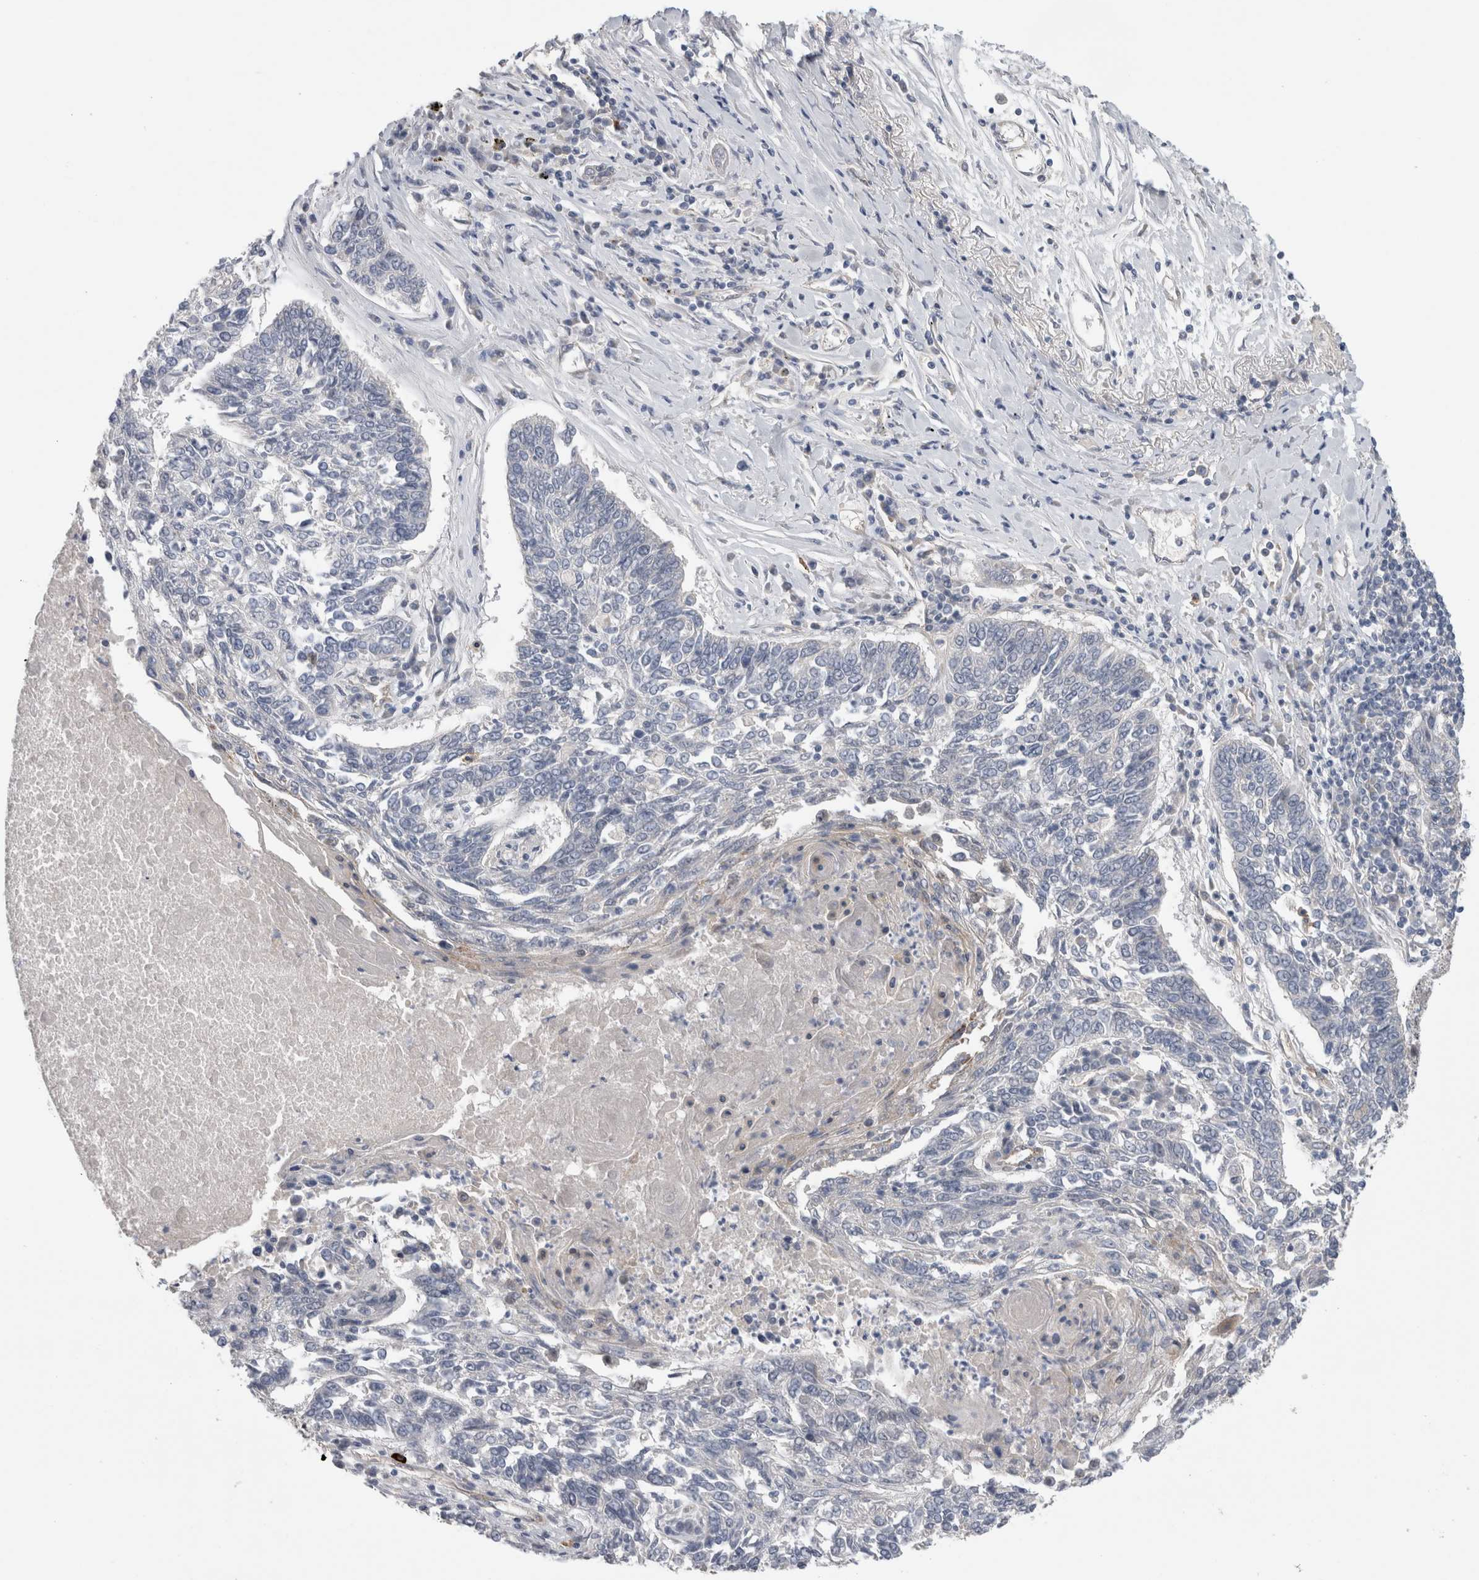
{"staining": {"intensity": "negative", "quantity": "none", "location": "none"}, "tissue": "lung cancer", "cell_type": "Tumor cells", "image_type": "cancer", "snomed": [{"axis": "morphology", "description": "Normal tissue, NOS"}, {"axis": "morphology", "description": "Squamous cell carcinoma, NOS"}, {"axis": "topography", "description": "Cartilage tissue"}, {"axis": "topography", "description": "Bronchus"}, {"axis": "topography", "description": "Lung"}], "caption": "The image displays no significant staining in tumor cells of lung cancer.", "gene": "TAFA5", "patient": {"sex": "female", "age": 49}}